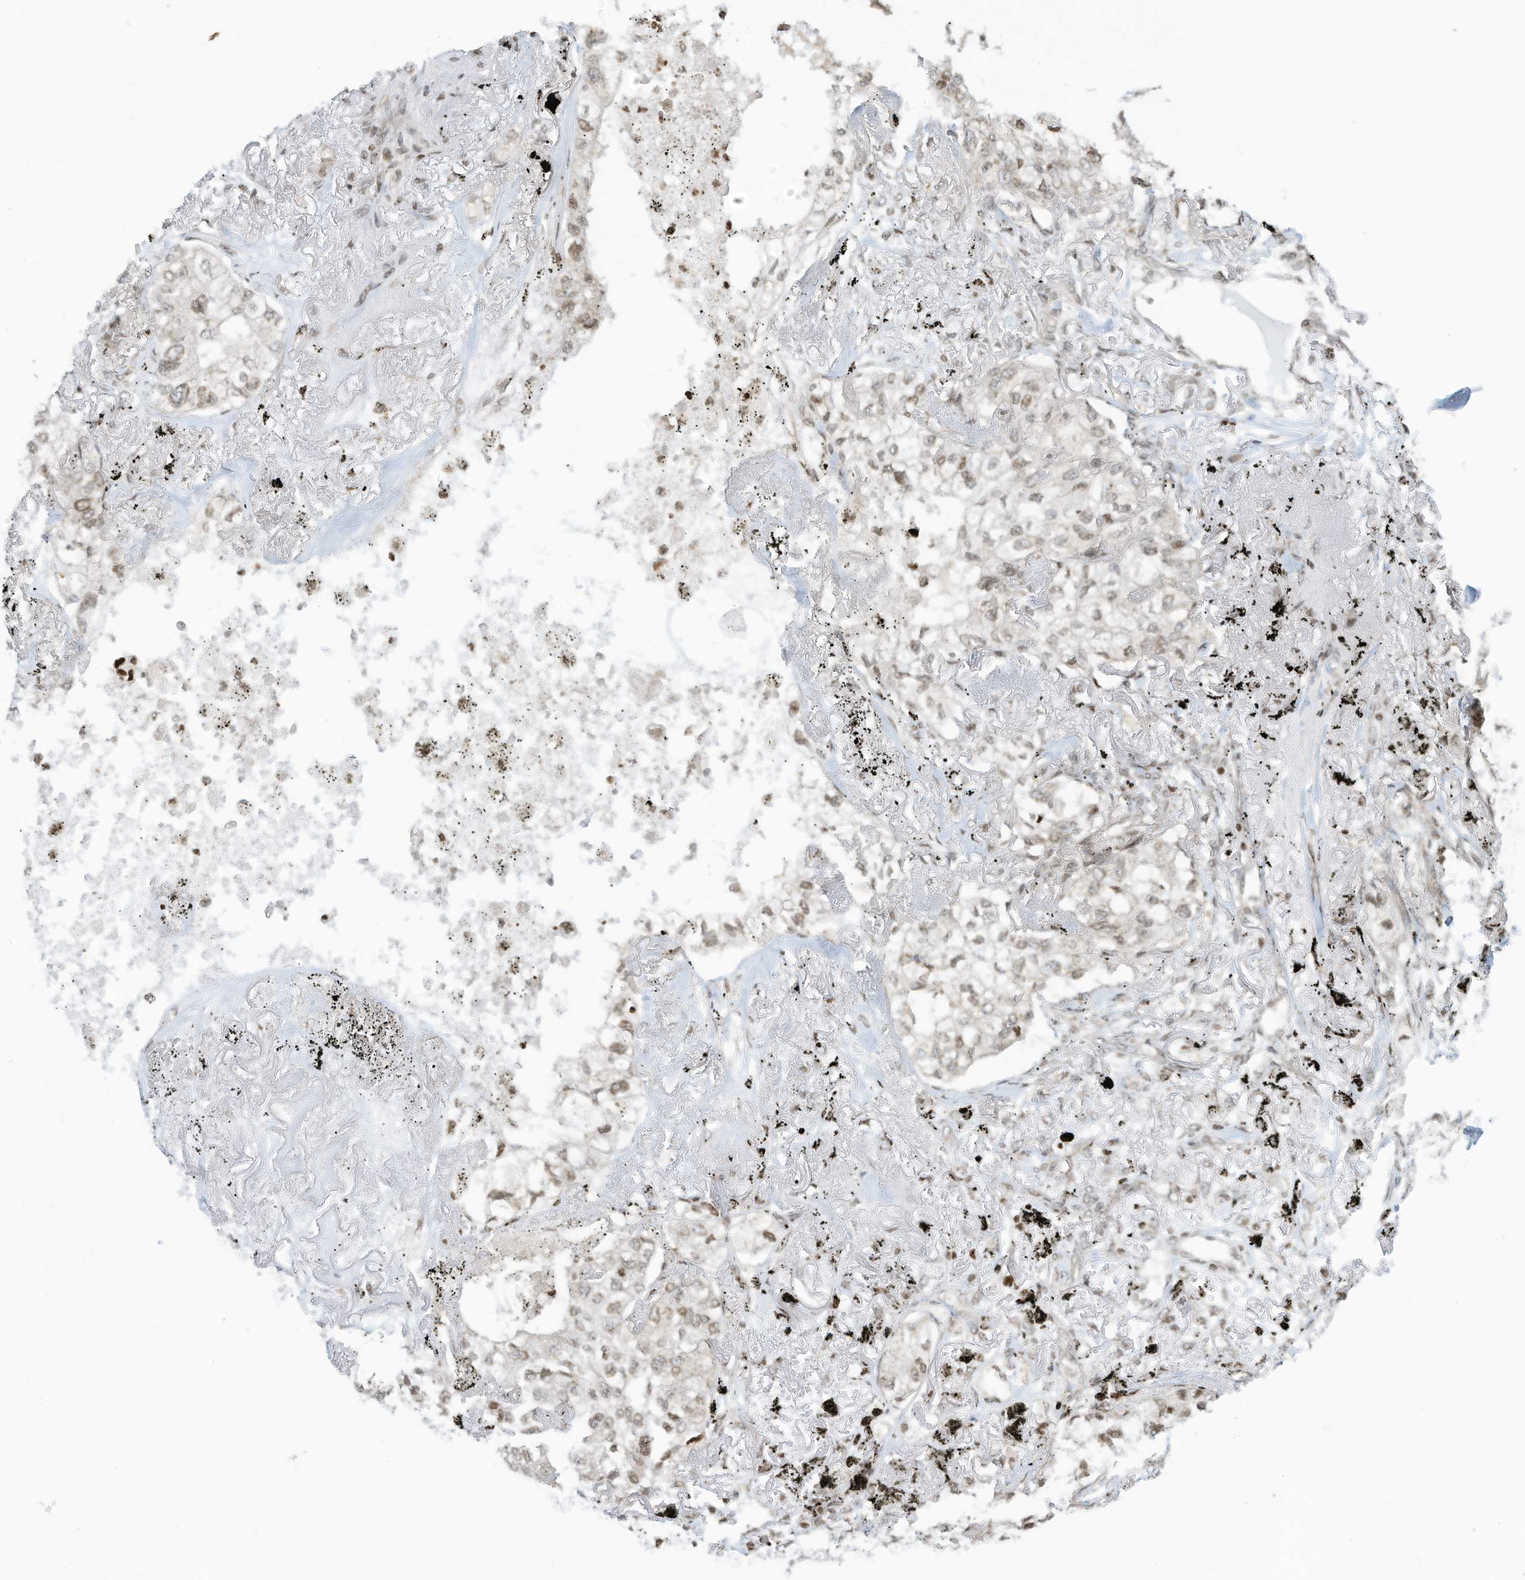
{"staining": {"intensity": "weak", "quantity": ">75%", "location": "nuclear"}, "tissue": "lung cancer", "cell_type": "Tumor cells", "image_type": "cancer", "snomed": [{"axis": "morphology", "description": "Adenocarcinoma, NOS"}, {"axis": "topography", "description": "Lung"}], "caption": "Adenocarcinoma (lung) stained with a brown dye displays weak nuclear positive positivity in approximately >75% of tumor cells.", "gene": "ADI1", "patient": {"sex": "male", "age": 65}}